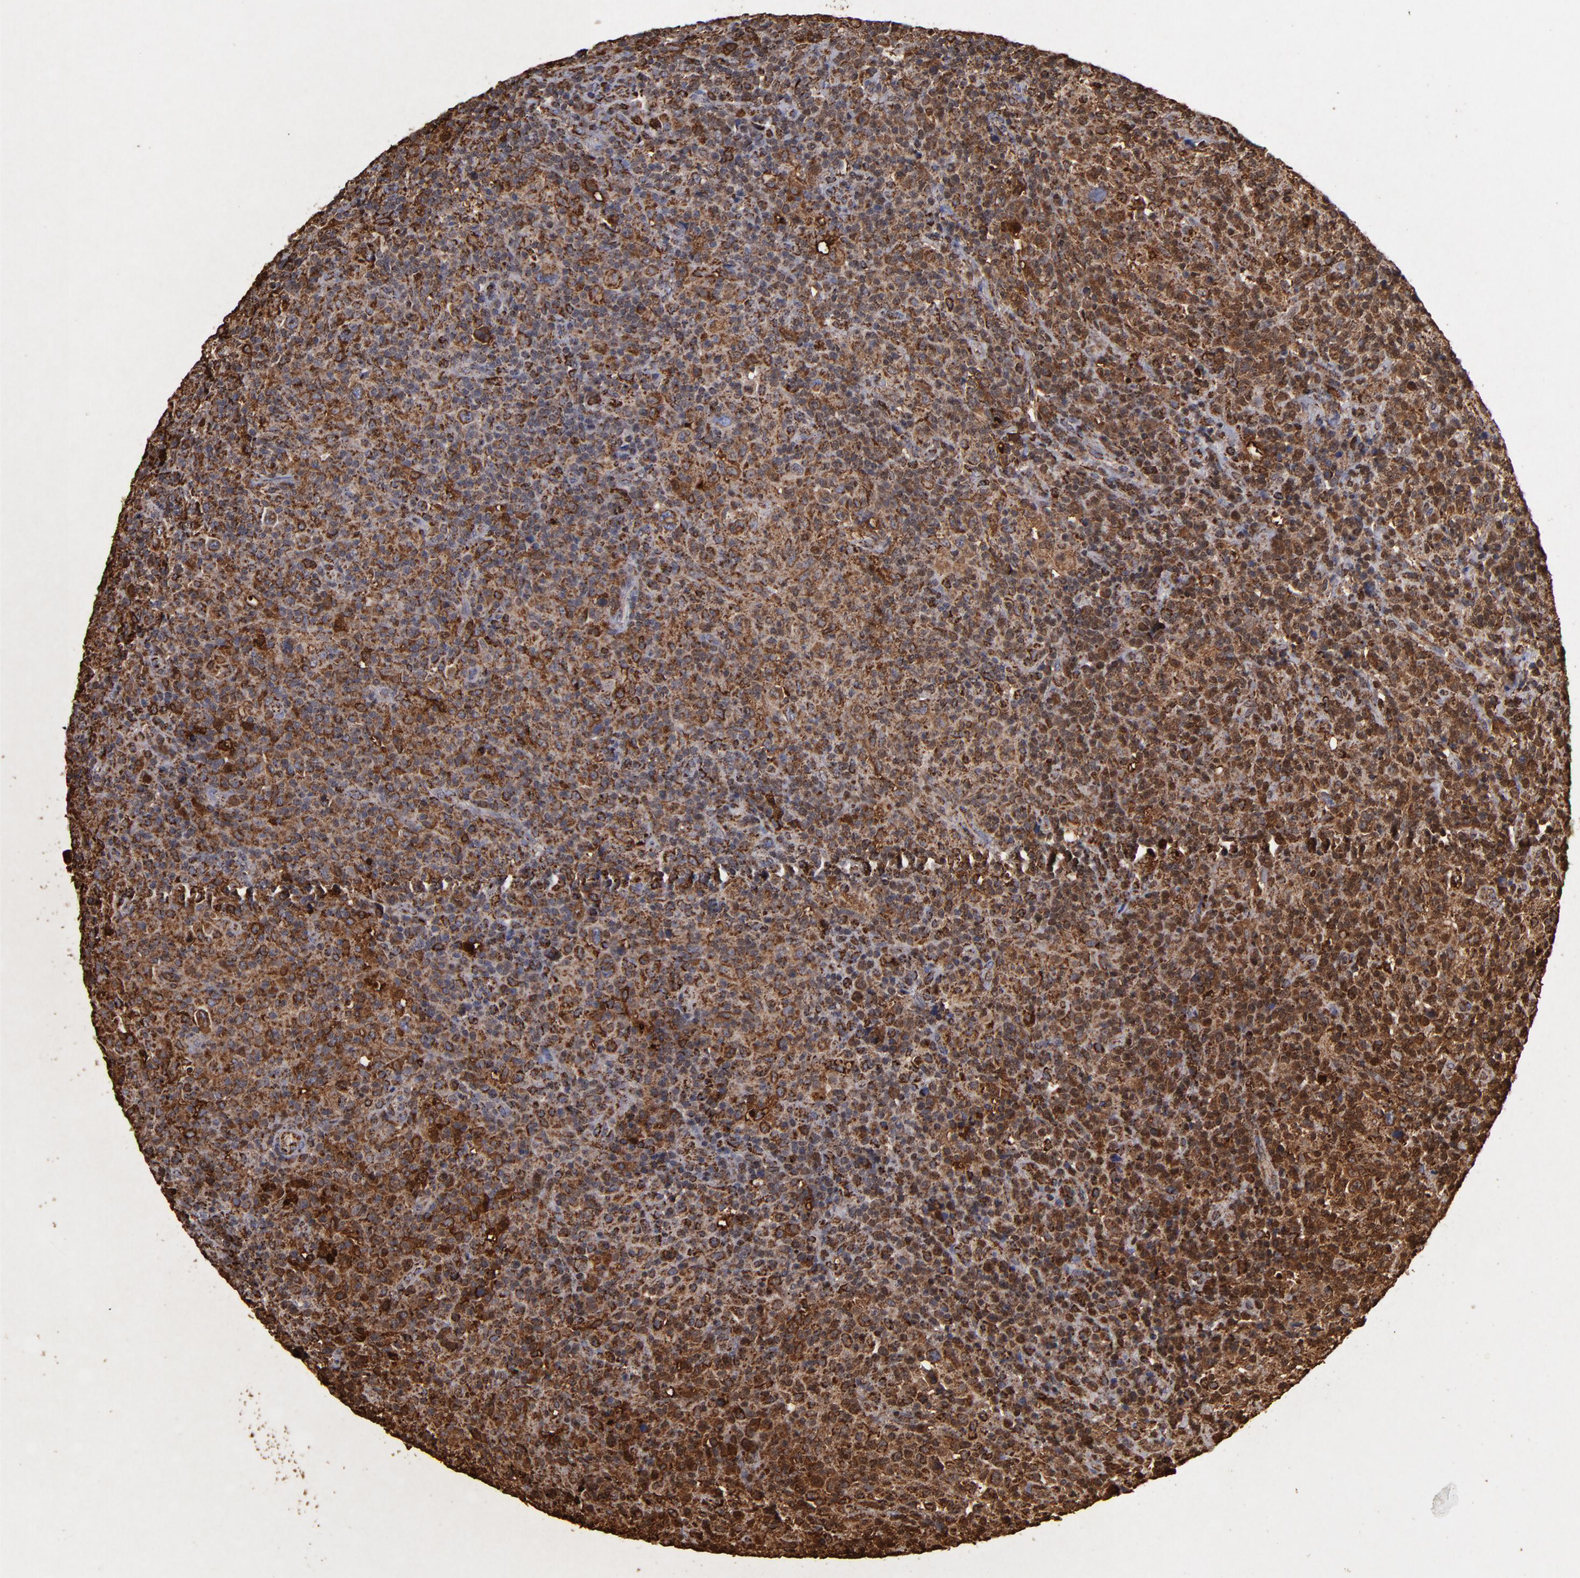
{"staining": {"intensity": "strong", "quantity": "25%-75%", "location": "cytoplasmic/membranous"}, "tissue": "lymphoma", "cell_type": "Tumor cells", "image_type": "cancer", "snomed": [{"axis": "morphology", "description": "Hodgkin's disease, NOS"}, {"axis": "topography", "description": "Lymph node"}], "caption": "This photomicrograph reveals immunohistochemistry staining of lymphoma, with high strong cytoplasmic/membranous staining in approximately 25%-75% of tumor cells.", "gene": "SOD2", "patient": {"sex": "male", "age": 65}}